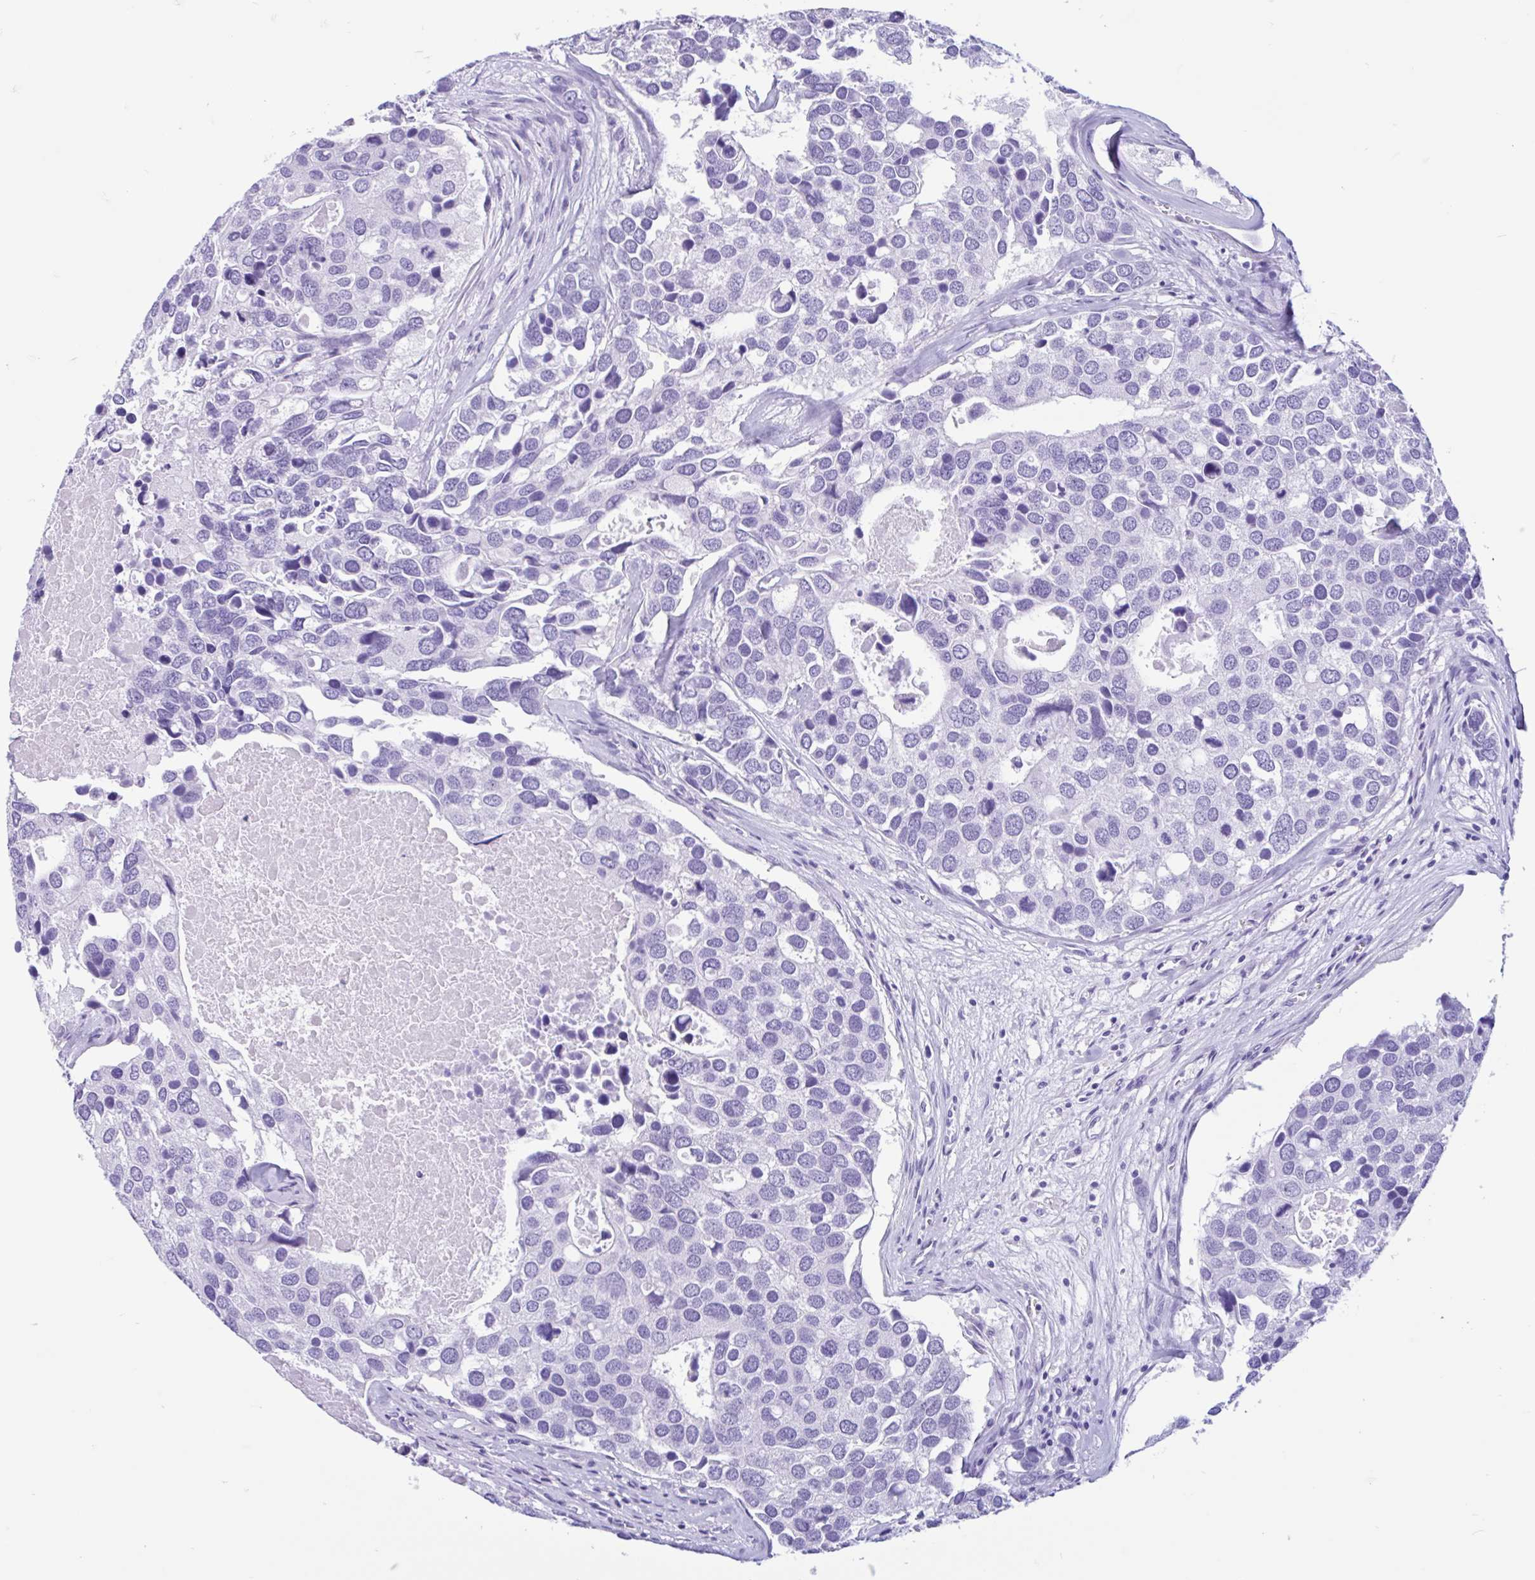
{"staining": {"intensity": "negative", "quantity": "none", "location": "none"}, "tissue": "breast cancer", "cell_type": "Tumor cells", "image_type": "cancer", "snomed": [{"axis": "morphology", "description": "Duct carcinoma"}, {"axis": "topography", "description": "Breast"}], "caption": "Immunohistochemical staining of invasive ductal carcinoma (breast) shows no significant expression in tumor cells.", "gene": "IAPP", "patient": {"sex": "female", "age": 83}}